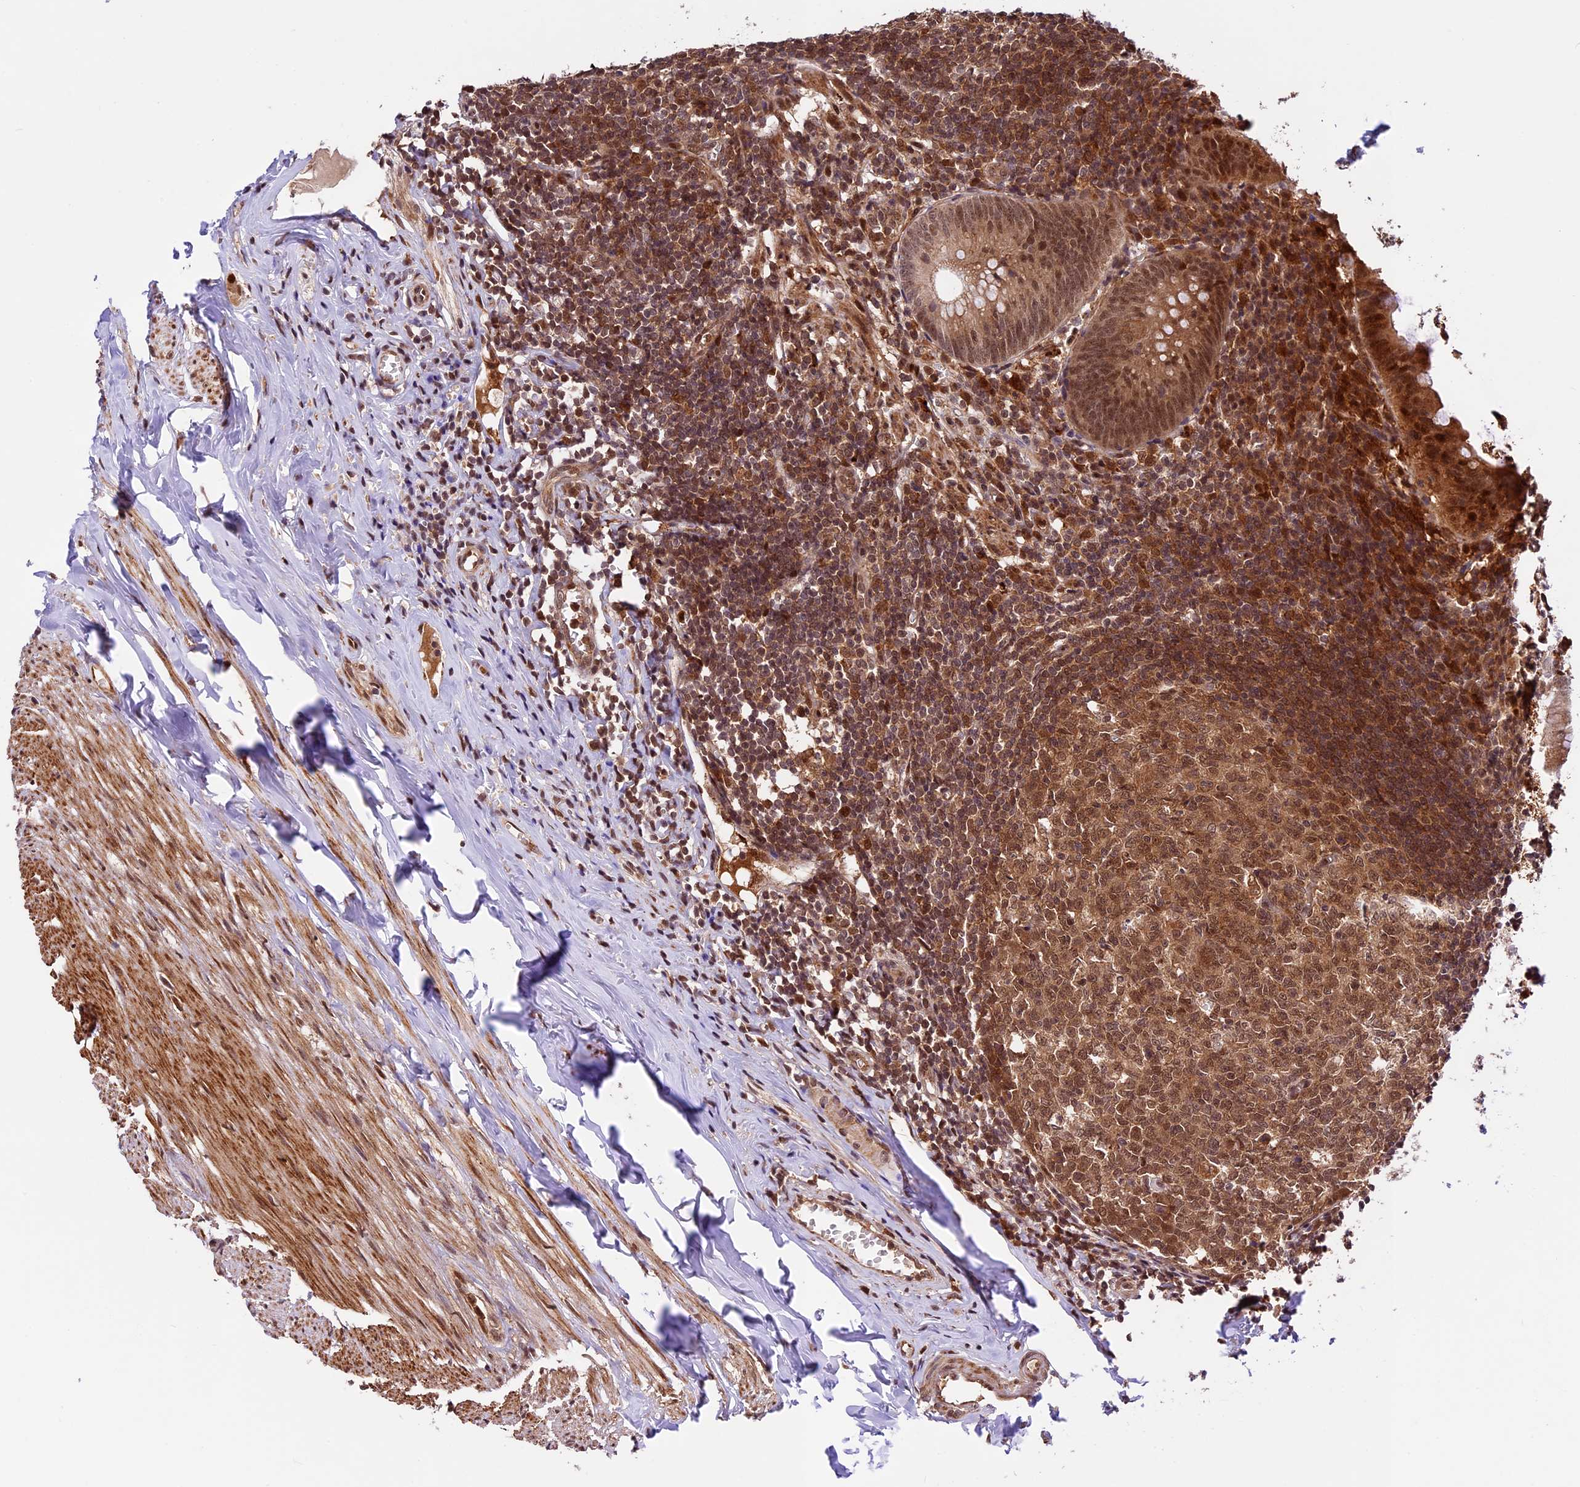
{"staining": {"intensity": "moderate", "quantity": ">75%", "location": "cytoplasmic/membranous,nuclear"}, "tissue": "appendix", "cell_type": "Glandular cells", "image_type": "normal", "snomed": [{"axis": "morphology", "description": "Normal tissue, NOS"}, {"axis": "topography", "description": "Appendix"}], "caption": "Approximately >75% of glandular cells in benign appendix reveal moderate cytoplasmic/membranous,nuclear protein staining as visualized by brown immunohistochemical staining.", "gene": "DHX38", "patient": {"sex": "female", "age": 51}}